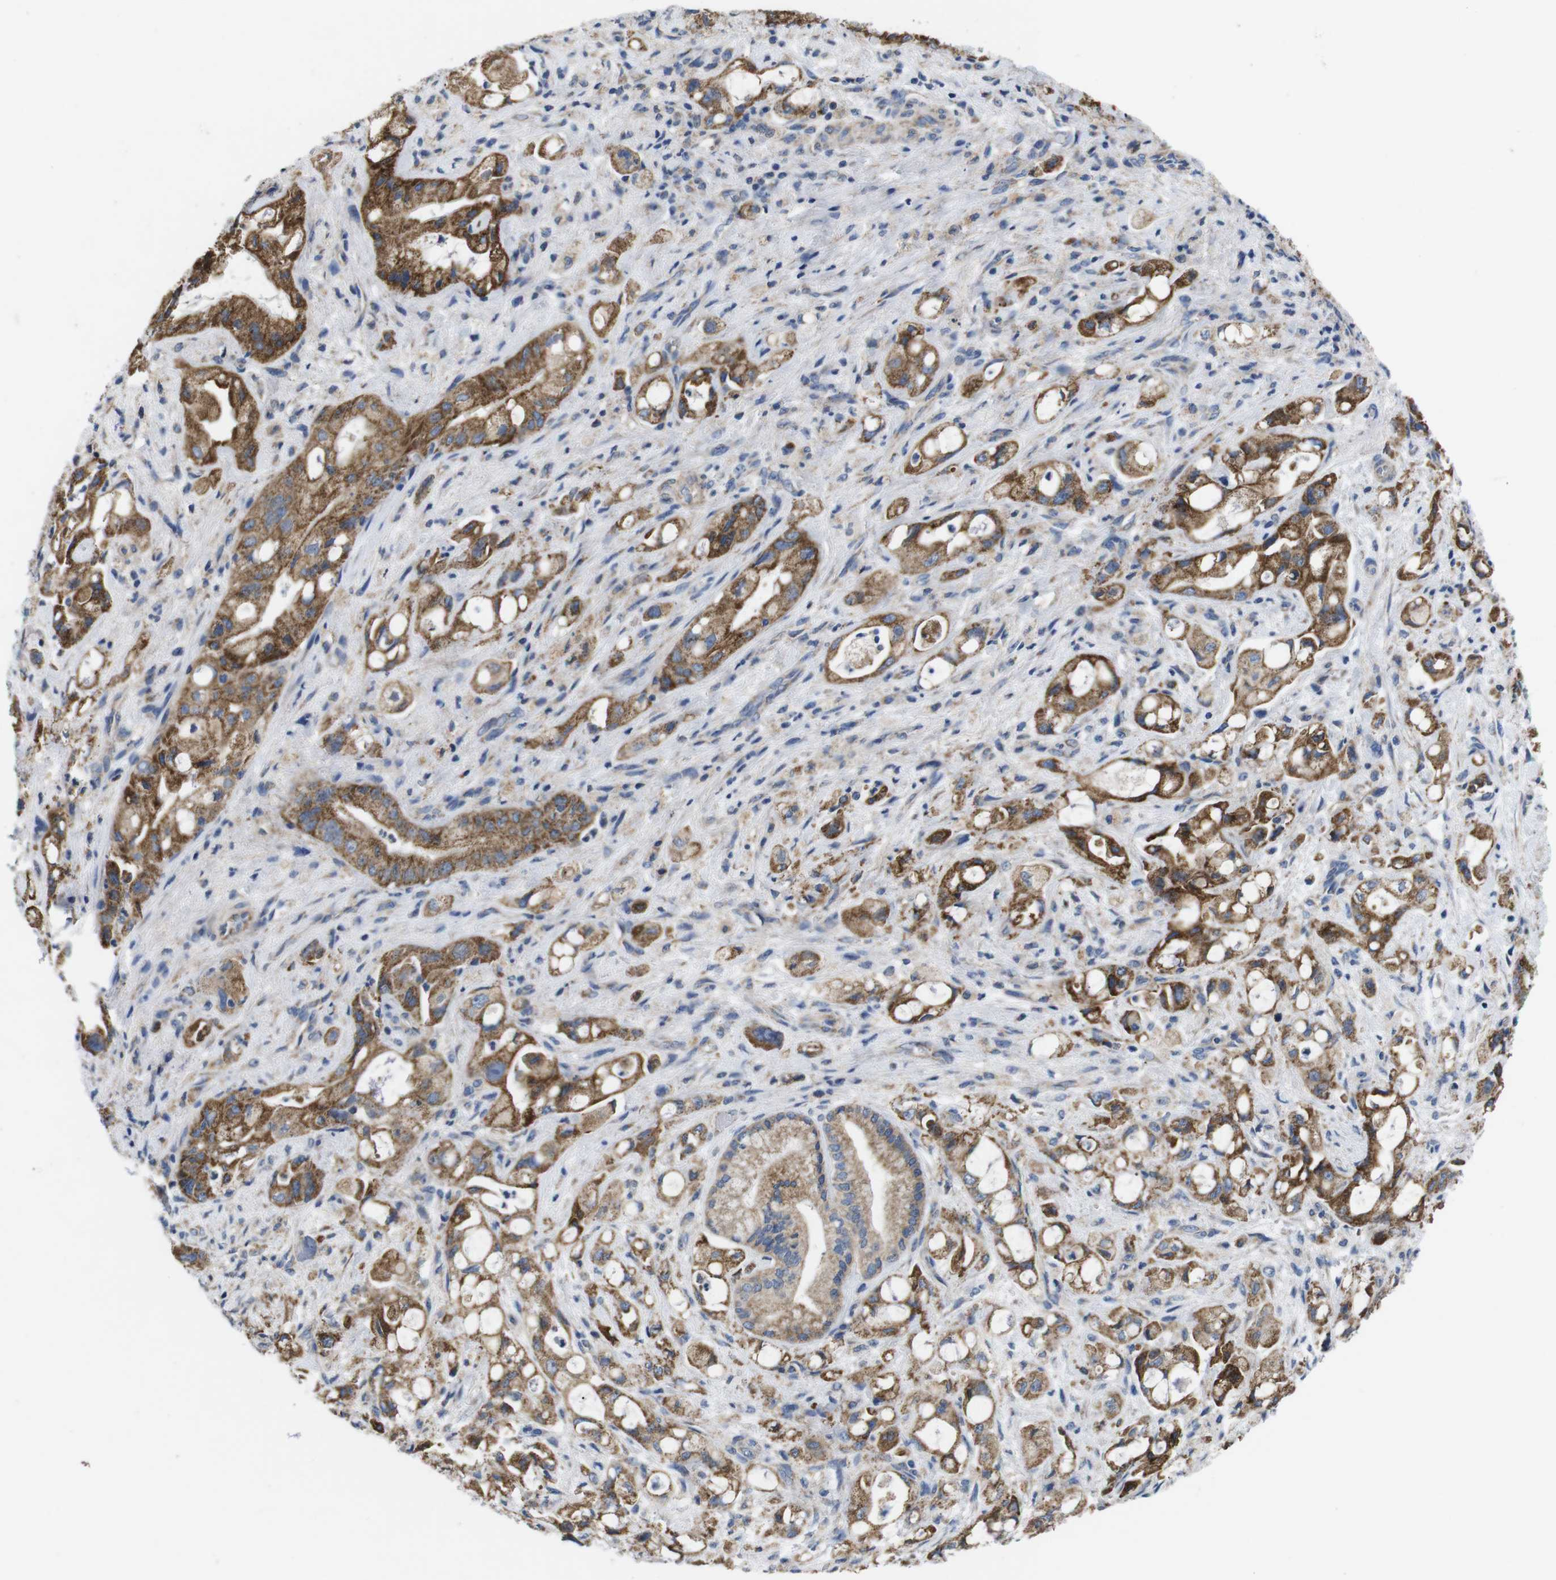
{"staining": {"intensity": "moderate", "quantity": ">75%", "location": "cytoplasmic/membranous"}, "tissue": "pancreatic cancer", "cell_type": "Tumor cells", "image_type": "cancer", "snomed": [{"axis": "morphology", "description": "Adenocarcinoma, NOS"}, {"axis": "topography", "description": "Pancreas"}], "caption": "A histopathology image showing moderate cytoplasmic/membranous positivity in about >75% of tumor cells in adenocarcinoma (pancreatic), as visualized by brown immunohistochemical staining.", "gene": "F2RL1", "patient": {"sex": "male", "age": 79}}